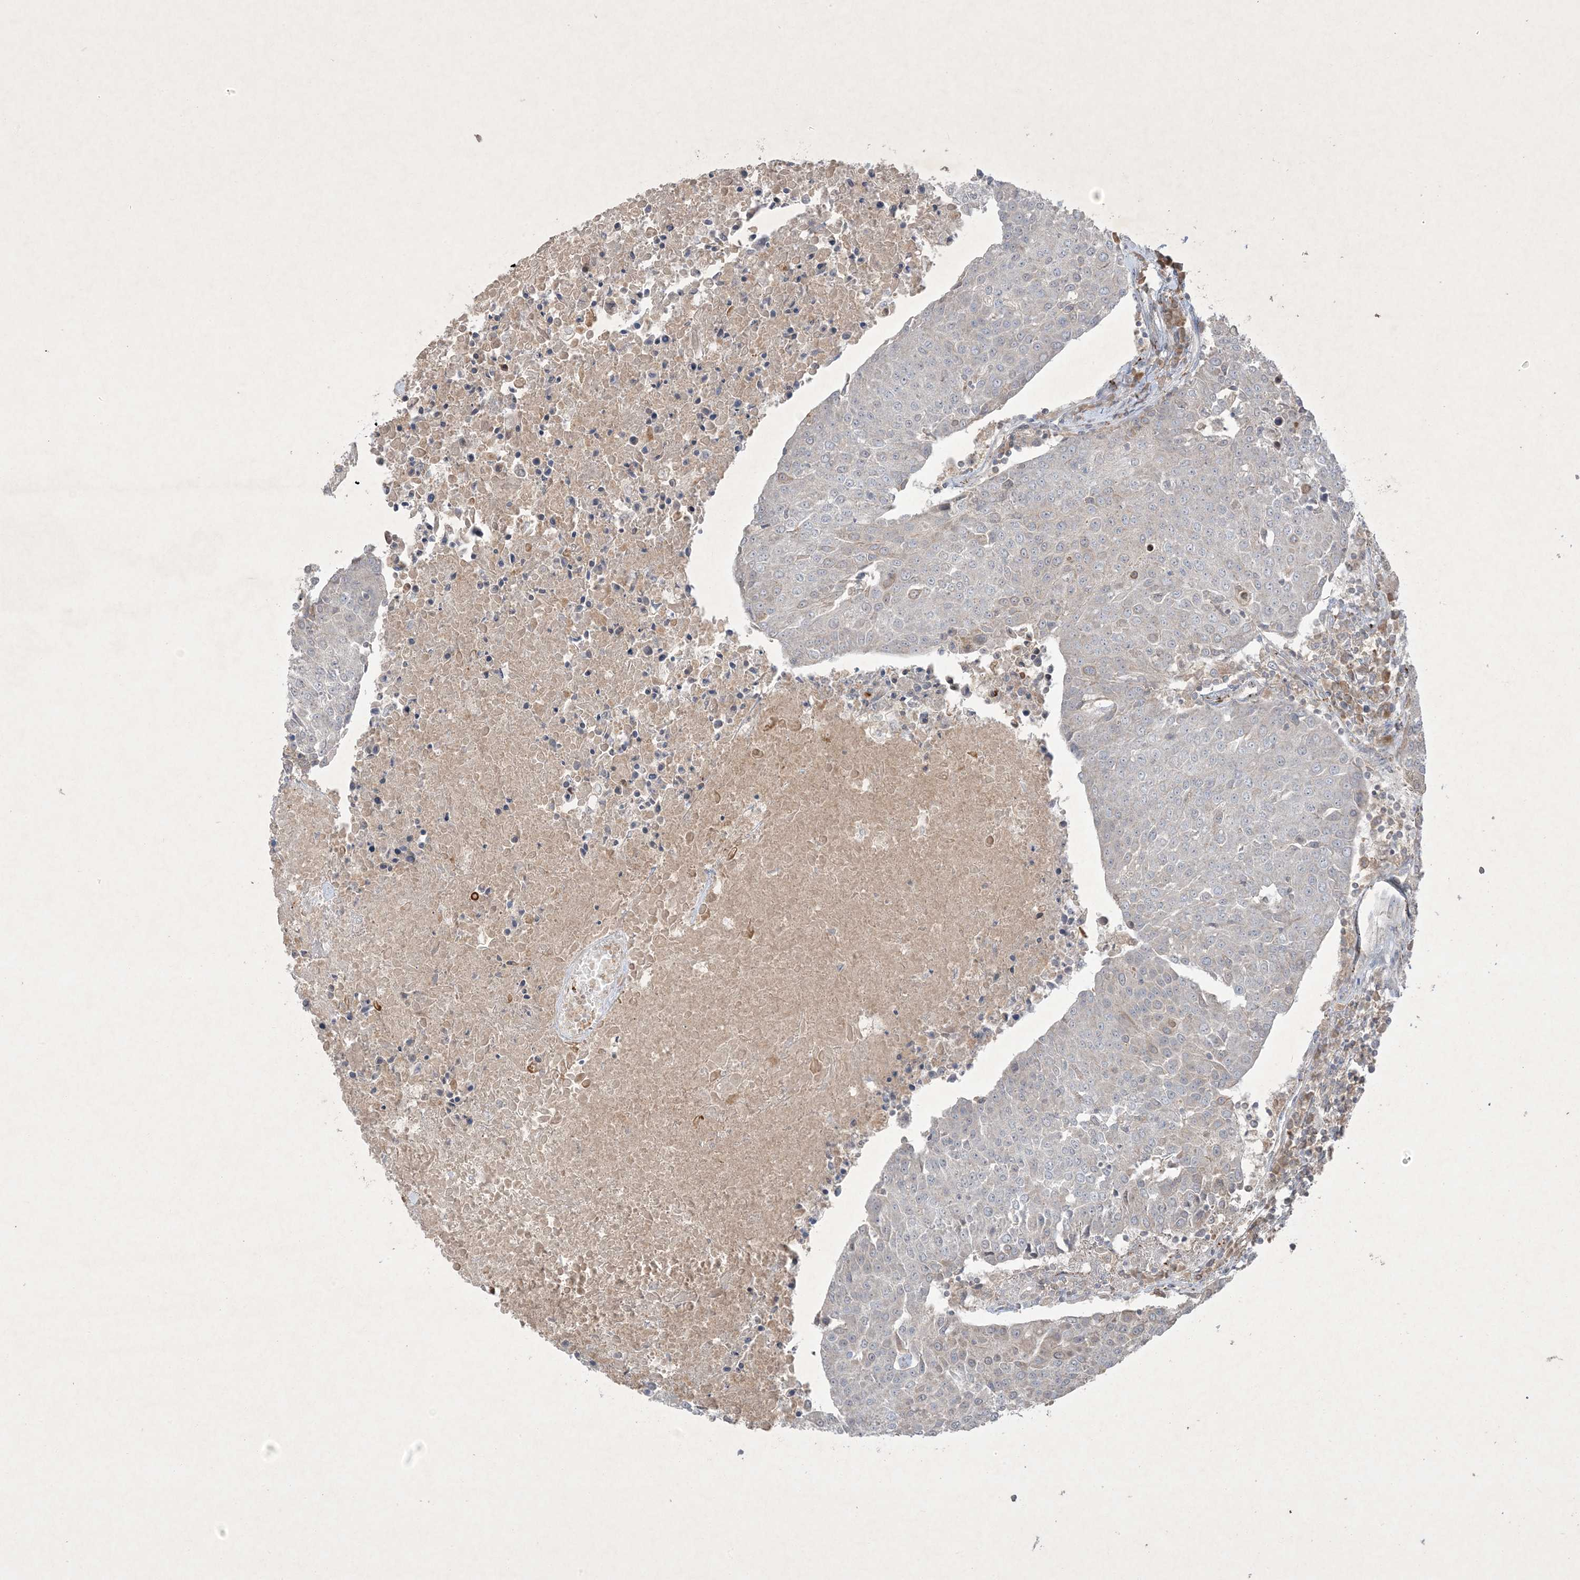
{"staining": {"intensity": "negative", "quantity": "none", "location": "none"}, "tissue": "urothelial cancer", "cell_type": "Tumor cells", "image_type": "cancer", "snomed": [{"axis": "morphology", "description": "Urothelial carcinoma, High grade"}, {"axis": "topography", "description": "Urinary bladder"}], "caption": "DAB immunohistochemical staining of human urothelial carcinoma (high-grade) shows no significant staining in tumor cells.", "gene": "PRSS36", "patient": {"sex": "female", "age": 85}}